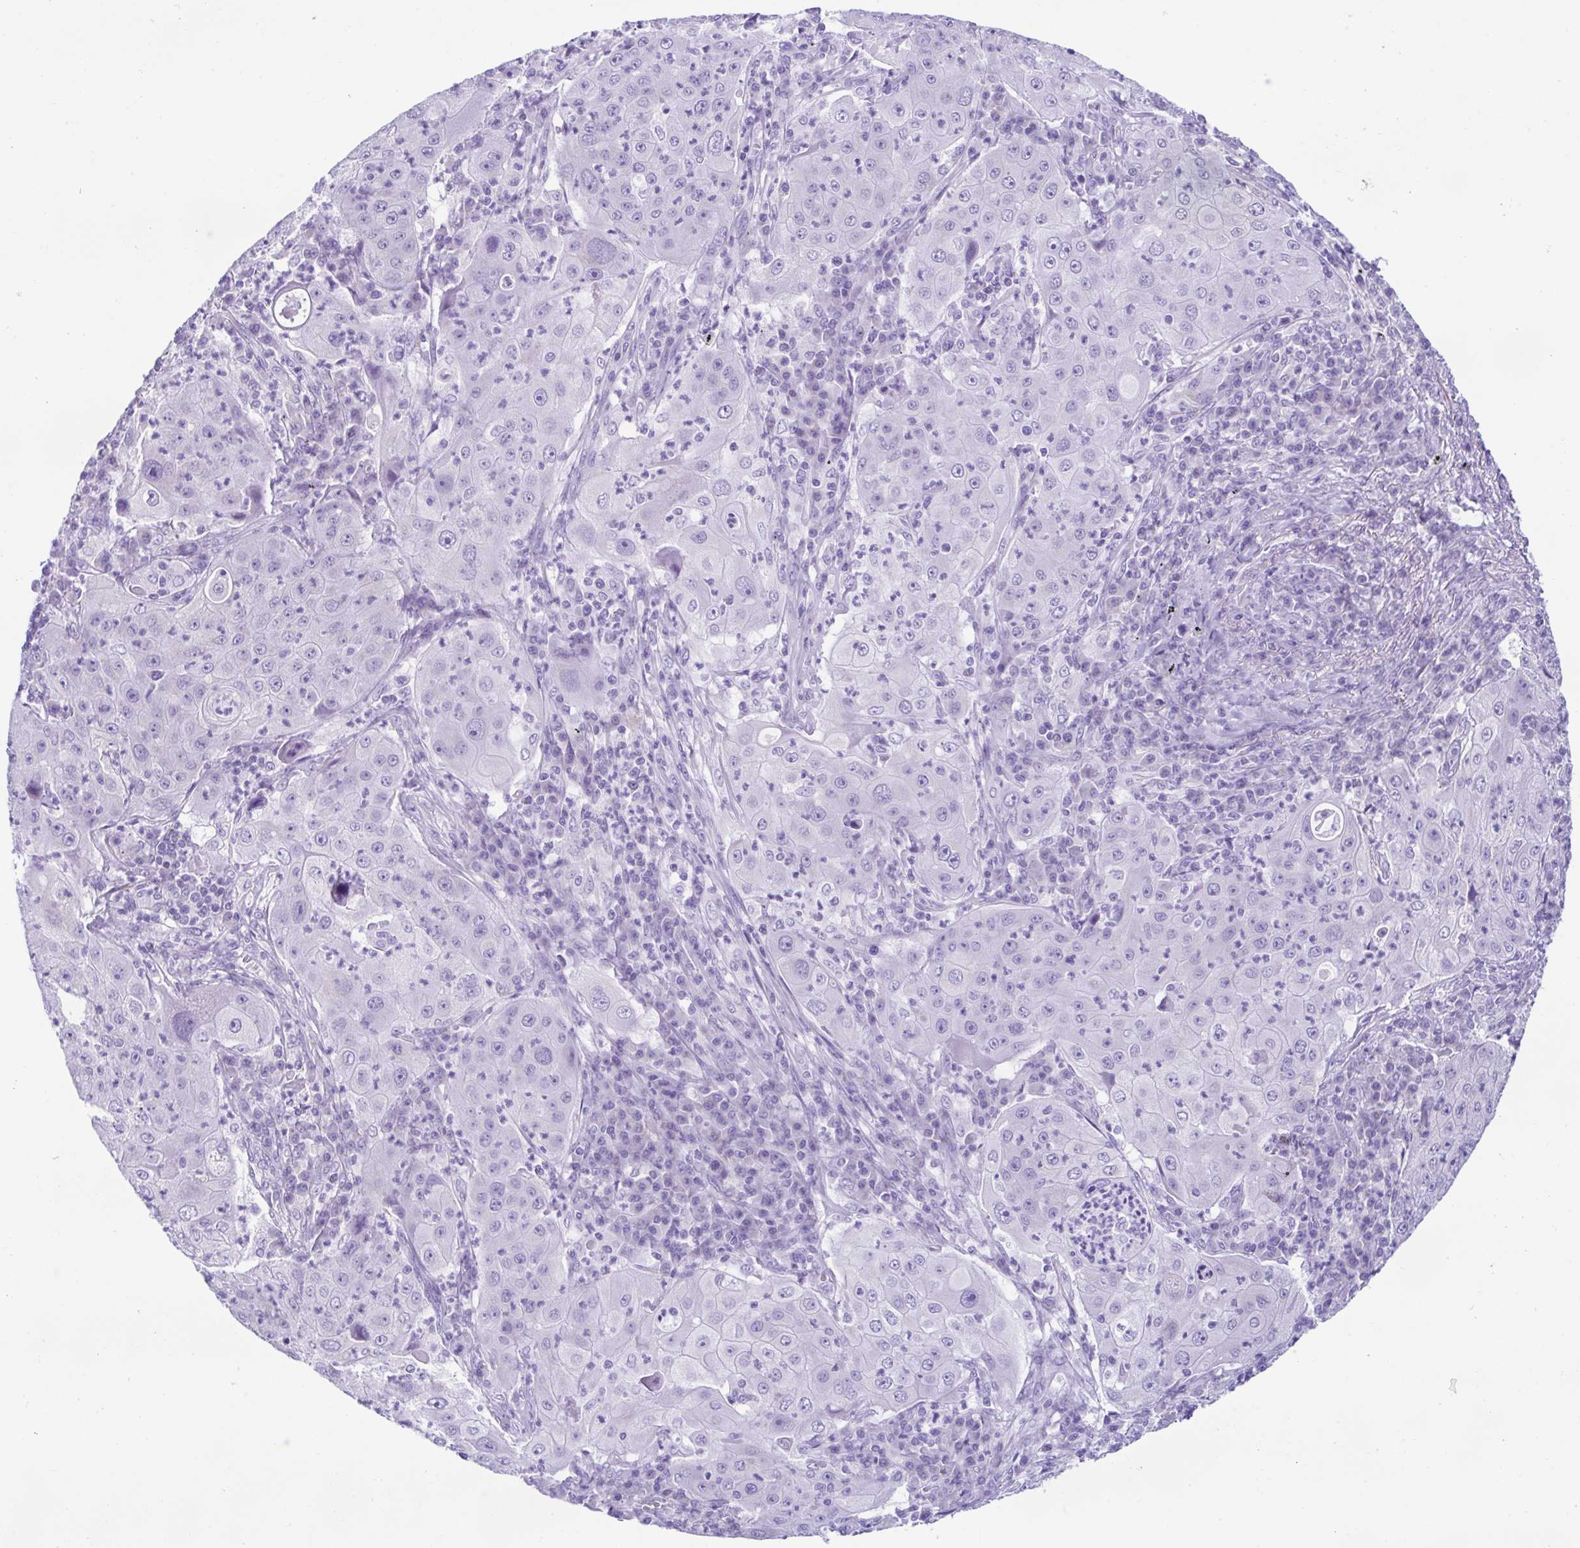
{"staining": {"intensity": "negative", "quantity": "none", "location": "none"}, "tissue": "lung cancer", "cell_type": "Tumor cells", "image_type": "cancer", "snomed": [{"axis": "morphology", "description": "Squamous cell carcinoma, NOS"}, {"axis": "topography", "description": "Lung"}], "caption": "A histopathology image of squamous cell carcinoma (lung) stained for a protein shows no brown staining in tumor cells.", "gene": "ACTRT3", "patient": {"sex": "female", "age": 59}}